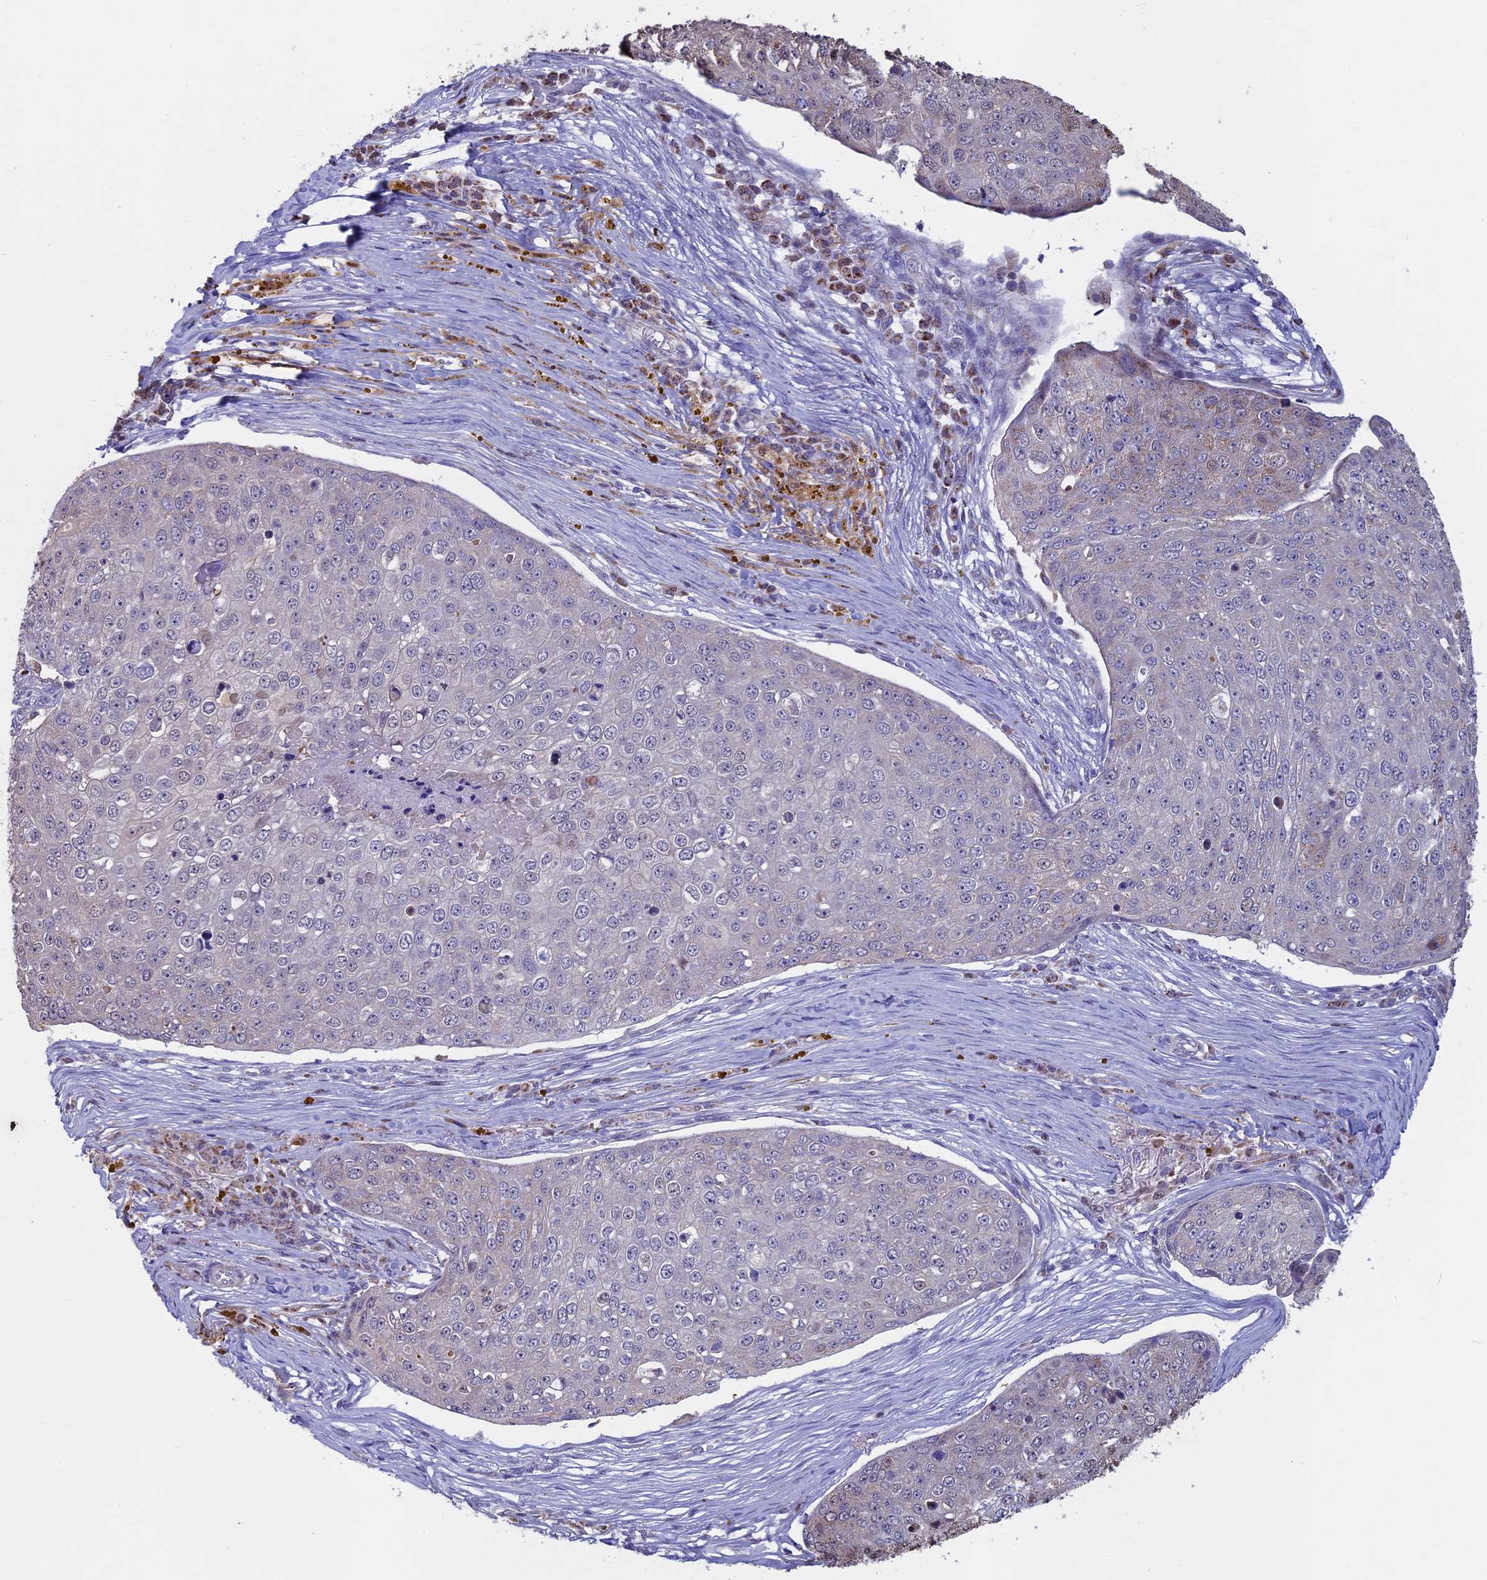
{"staining": {"intensity": "negative", "quantity": "none", "location": "none"}, "tissue": "skin cancer", "cell_type": "Tumor cells", "image_type": "cancer", "snomed": [{"axis": "morphology", "description": "Squamous cell carcinoma, NOS"}, {"axis": "topography", "description": "Skin"}], "caption": "Tumor cells are negative for brown protein staining in skin squamous cell carcinoma.", "gene": "ACSS1", "patient": {"sex": "male", "age": 71}}